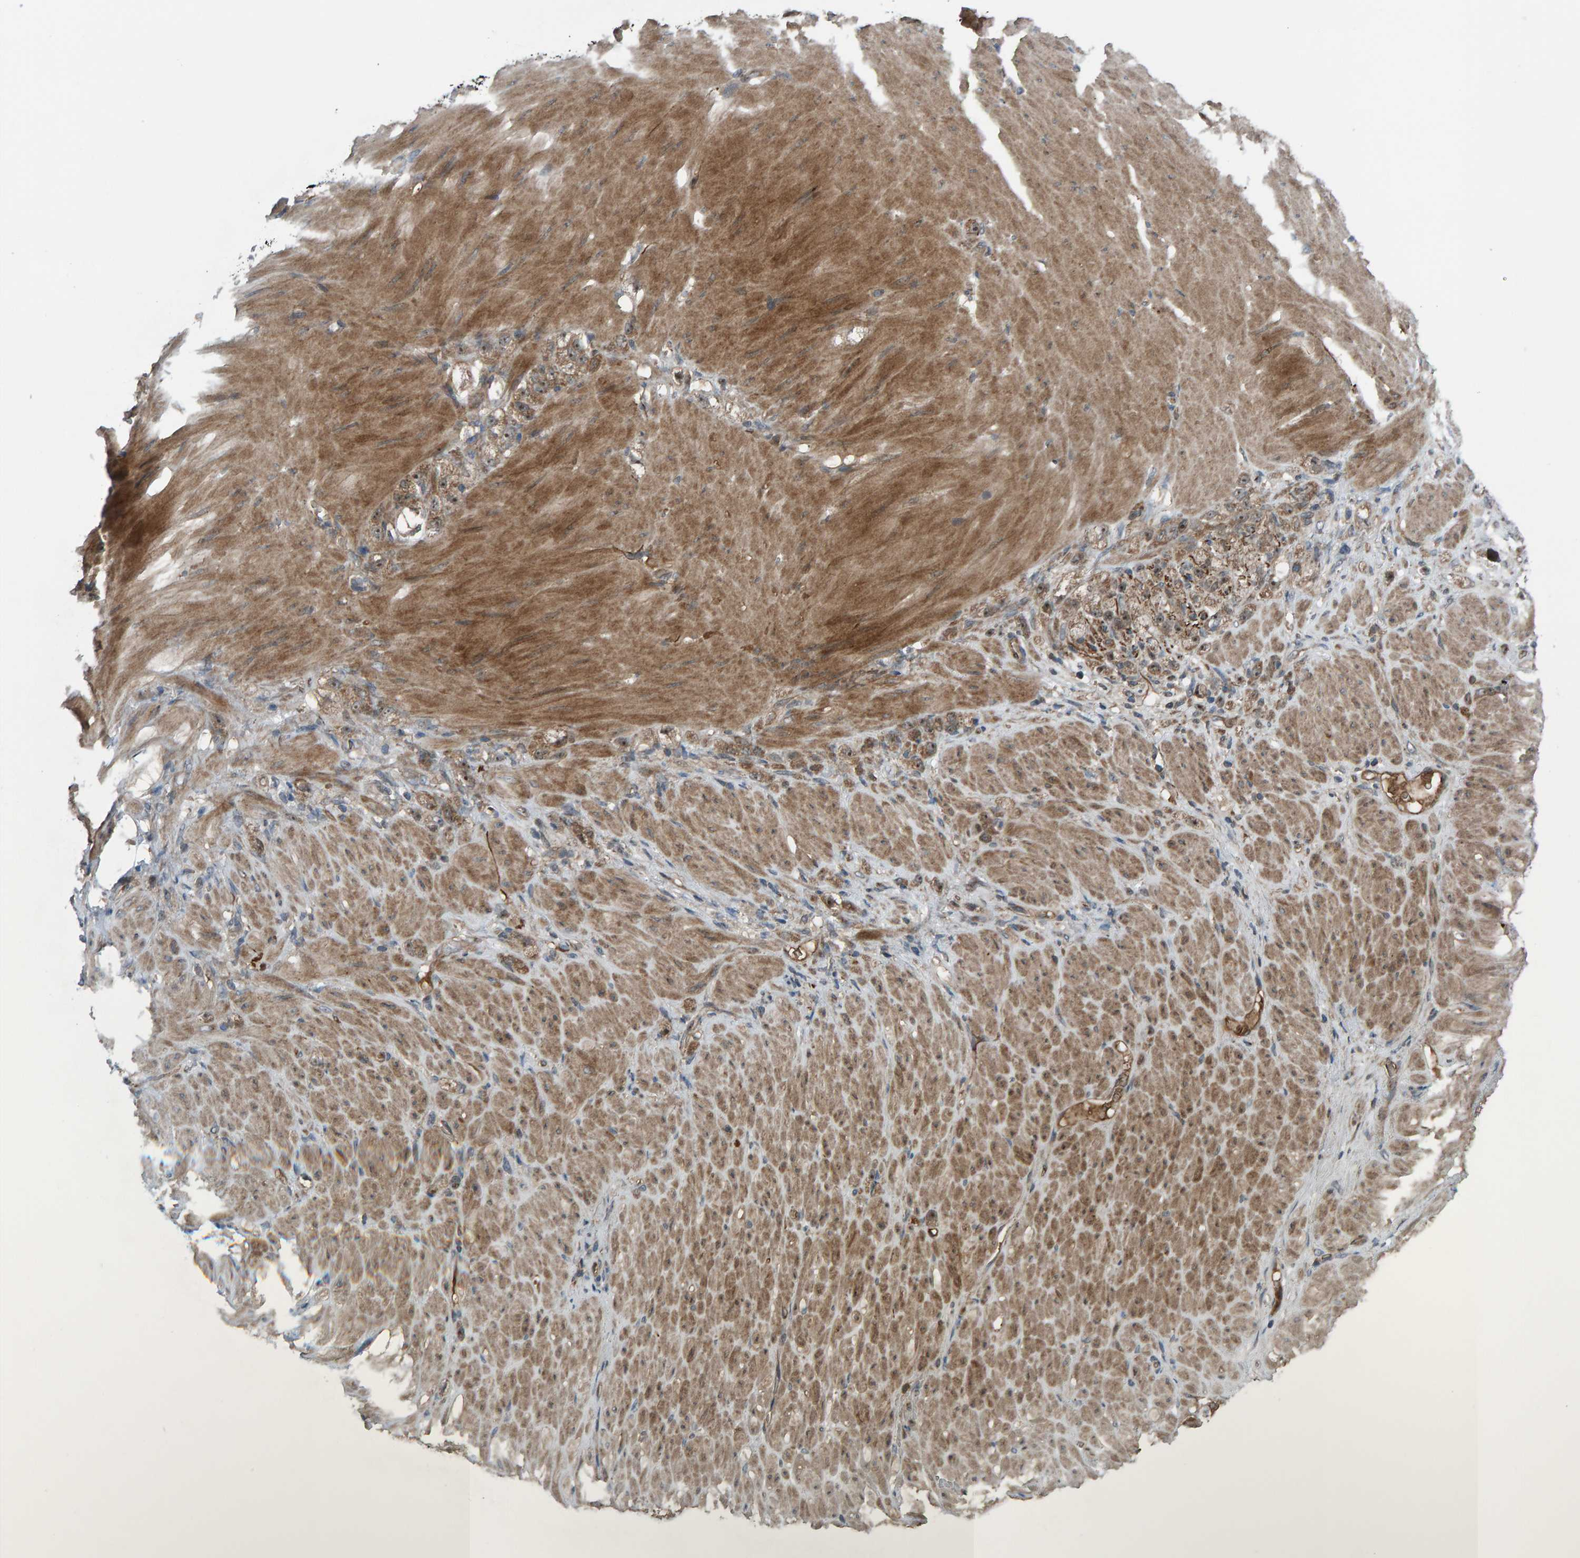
{"staining": {"intensity": "moderate", "quantity": ">75%", "location": "cytoplasmic/membranous"}, "tissue": "stomach cancer", "cell_type": "Tumor cells", "image_type": "cancer", "snomed": [{"axis": "morphology", "description": "Normal tissue, NOS"}, {"axis": "morphology", "description": "Adenocarcinoma, NOS"}, {"axis": "topography", "description": "Stomach"}], "caption": "Stomach adenocarcinoma stained with a protein marker exhibits moderate staining in tumor cells.", "gene": "CUEDC1", "patient": {"sex": "male", "age": 82}}